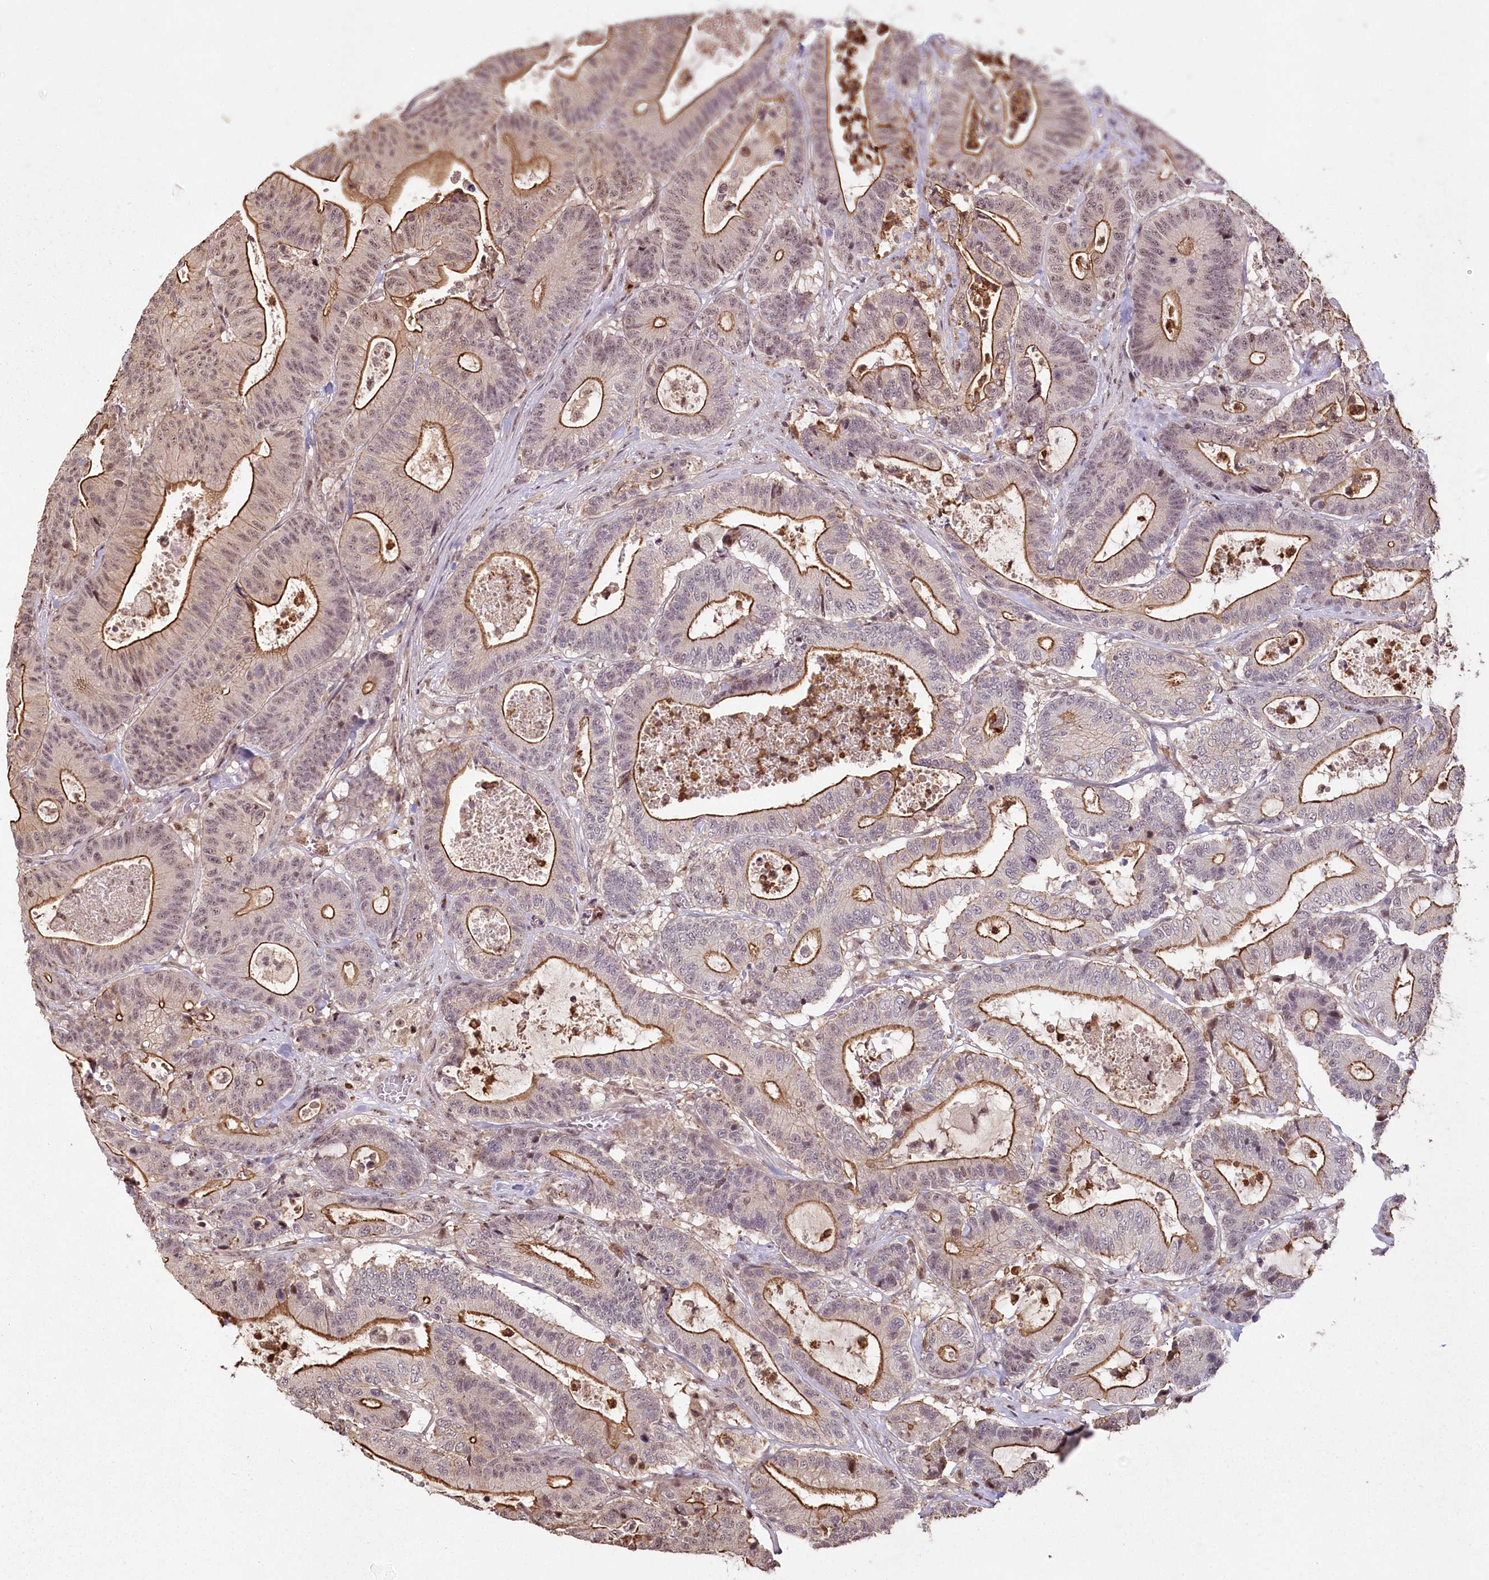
{"staining": {"intensity": "moderate", "quantity": "25%-75%", "location": "cytoplasmic/membranous"}, "tissue": "colorectal cancer", "cell_type": "Tumor cells", "image_type": "cancer", "snomed": [{"axis": "morphology", "description": "Adenocarcinoma, NOS"}, {"axis": "topography", "description": "Colon"}], "caption": "A medium amount of moderate cytoplasmic/membranous staining is present in about 25%-75% of tumor cells in colorectal adenocarcinoma tissue.", "gene": "PYROXD1", "patient": {"sex": "female", "age": 84}}